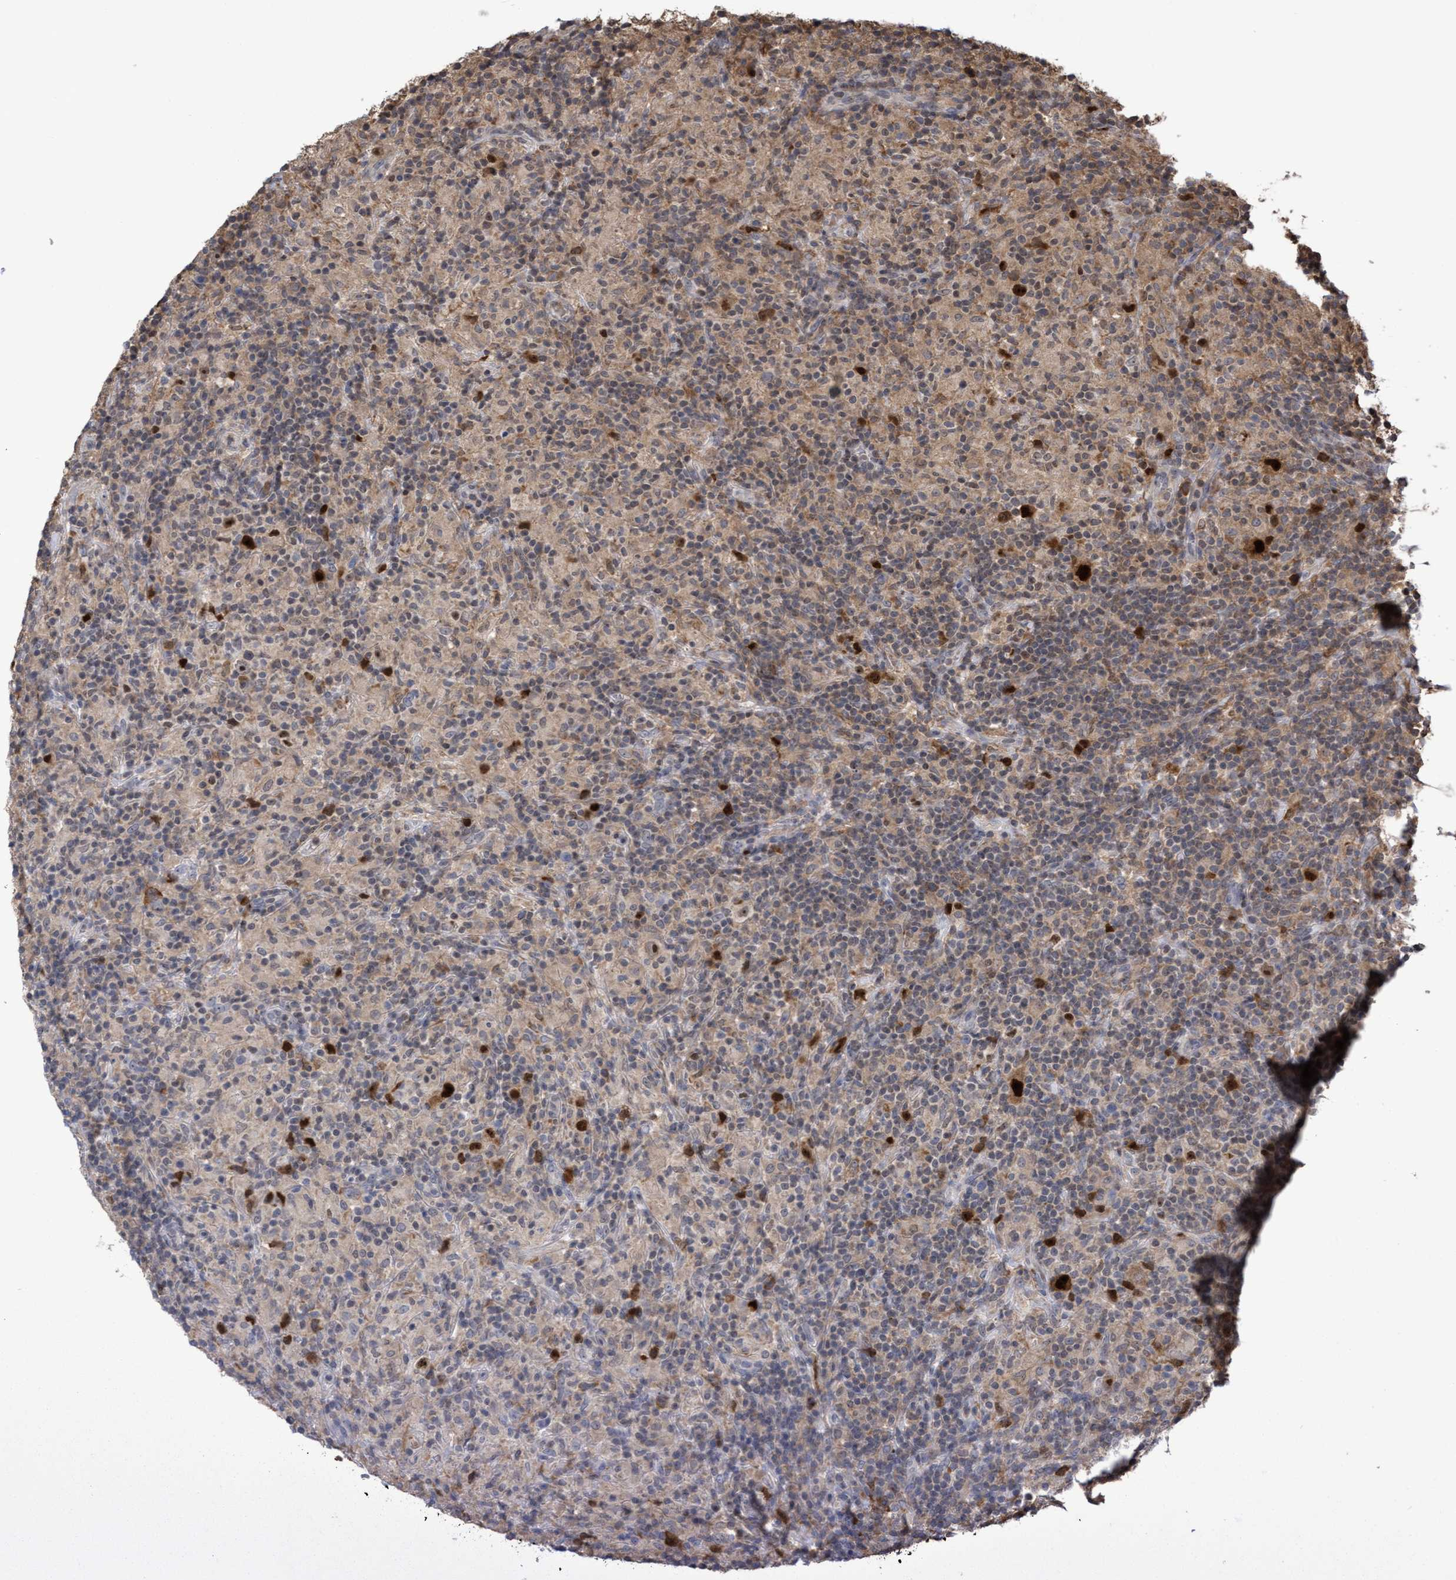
{"staining": {"intensity": "strong", "quantity": ">75%", "location": "cytoplasmic/membranous,nuclear"}, "tissue": "lymphoma", "cell_type": "Tumor cells", "image_type": "cancer", "snomed": [{"axis": "morphology", "description": "Hodgkin's disease, NOS"}, {"axis": "topography", "description": "Lymph node"}], "caption": "Strong cytoplasmic/membranous and nuclear protein positivity is present in approximately >75% of tumor cells in Hodgkin's disease.", "gene": "SLBP", "patient": {"sex": "male", "age": 70}}